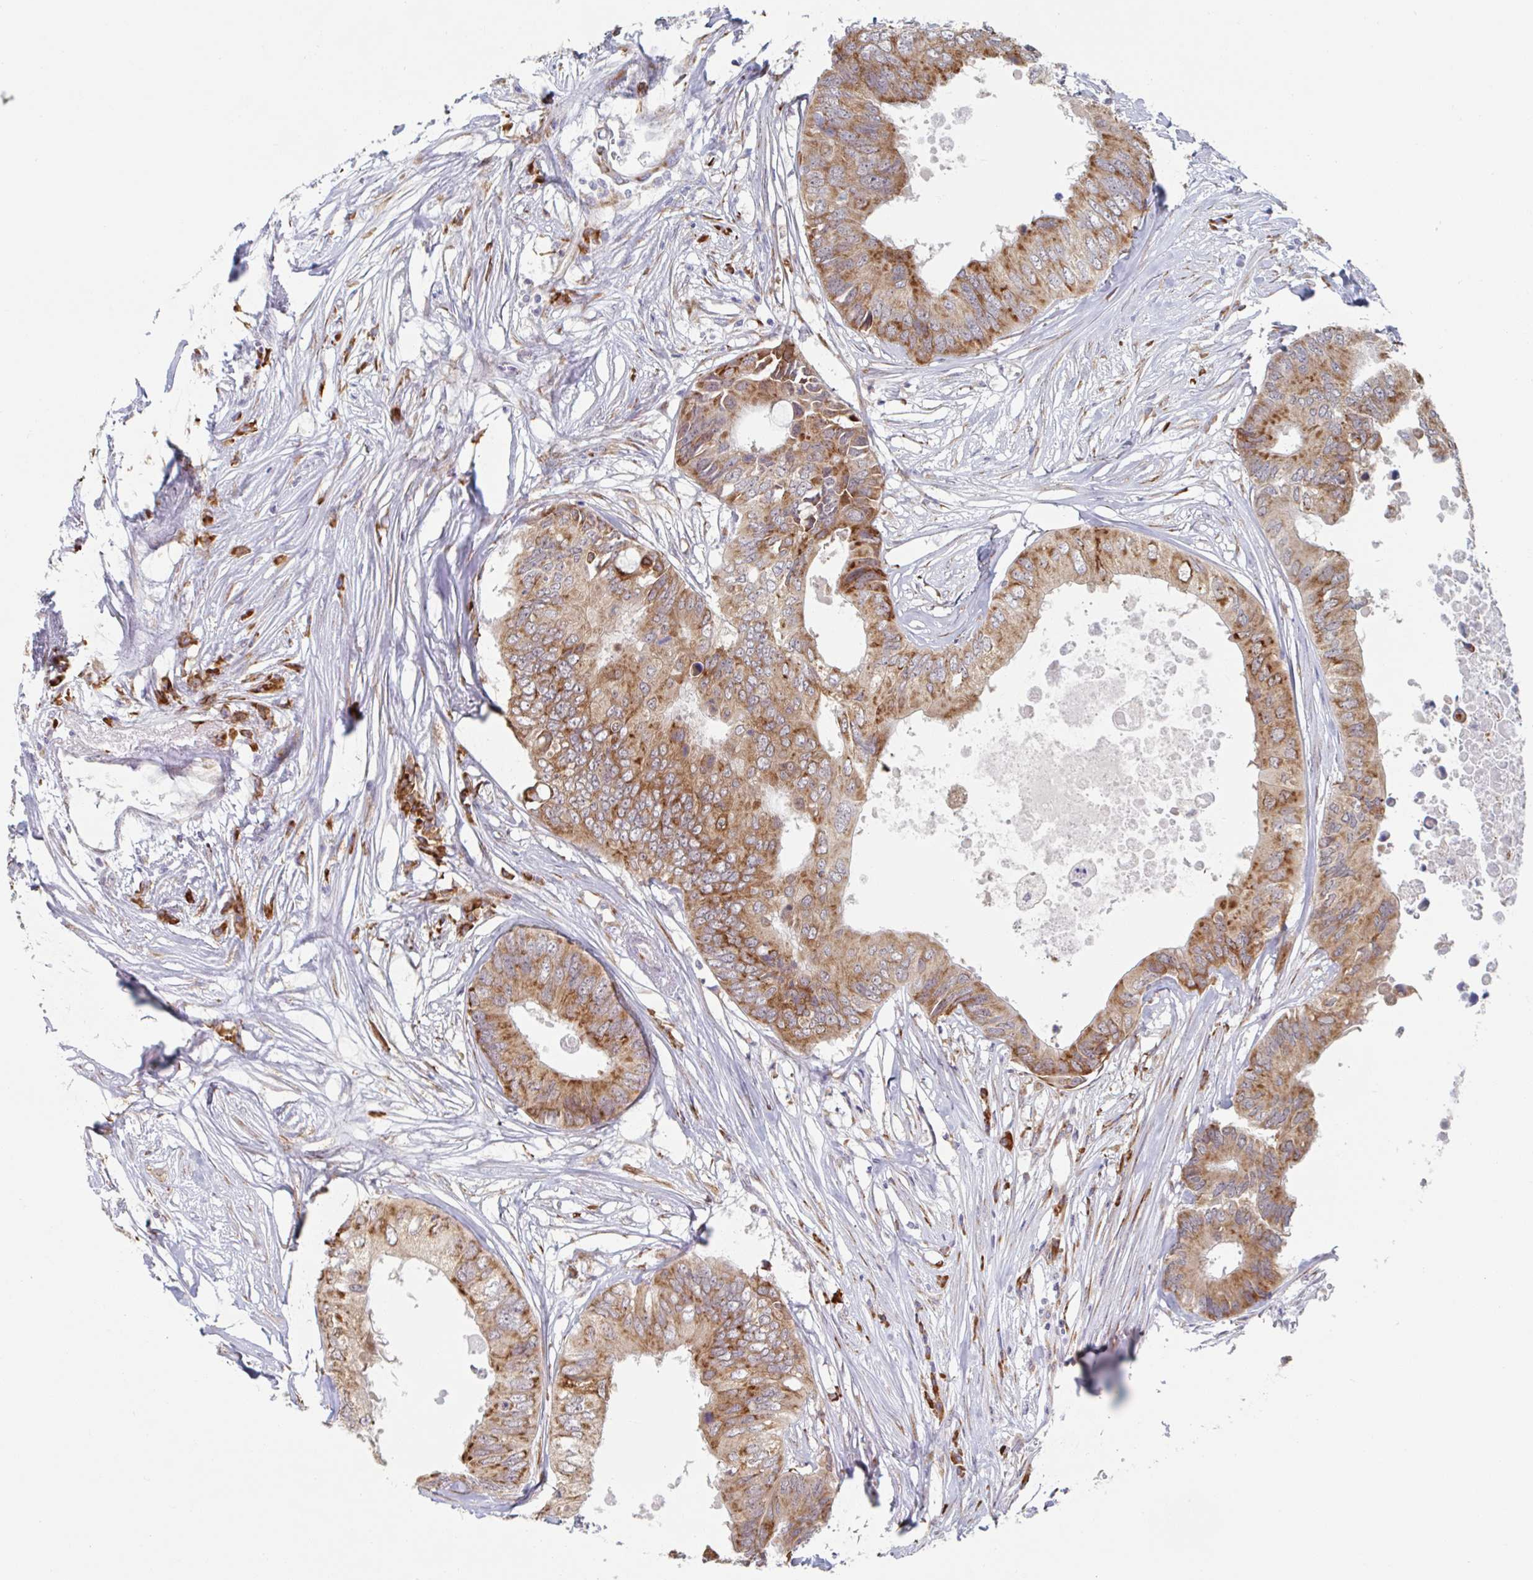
{"staining": {"intensity": "moderate", "quantity": ">75%", "location": "cytoplasmic/membranous"}, "tissue": "colorectal cancer", "cell_type": "Tumor cells", "image_type": "cancer", "snomed": [{"axis": "morphology", "description": "Adenocarcinoma, NOS"}, {"axis": "topography", "description": "Colon"}], "caption": "The image displays staining of colorectal adenocarcinoma, revealing moderate cytoplasmic/membranous protein expression (brown color) within tumor cells.", "gene": "TRAPPC10", "patient": {"sex": "male", "age": 71}}